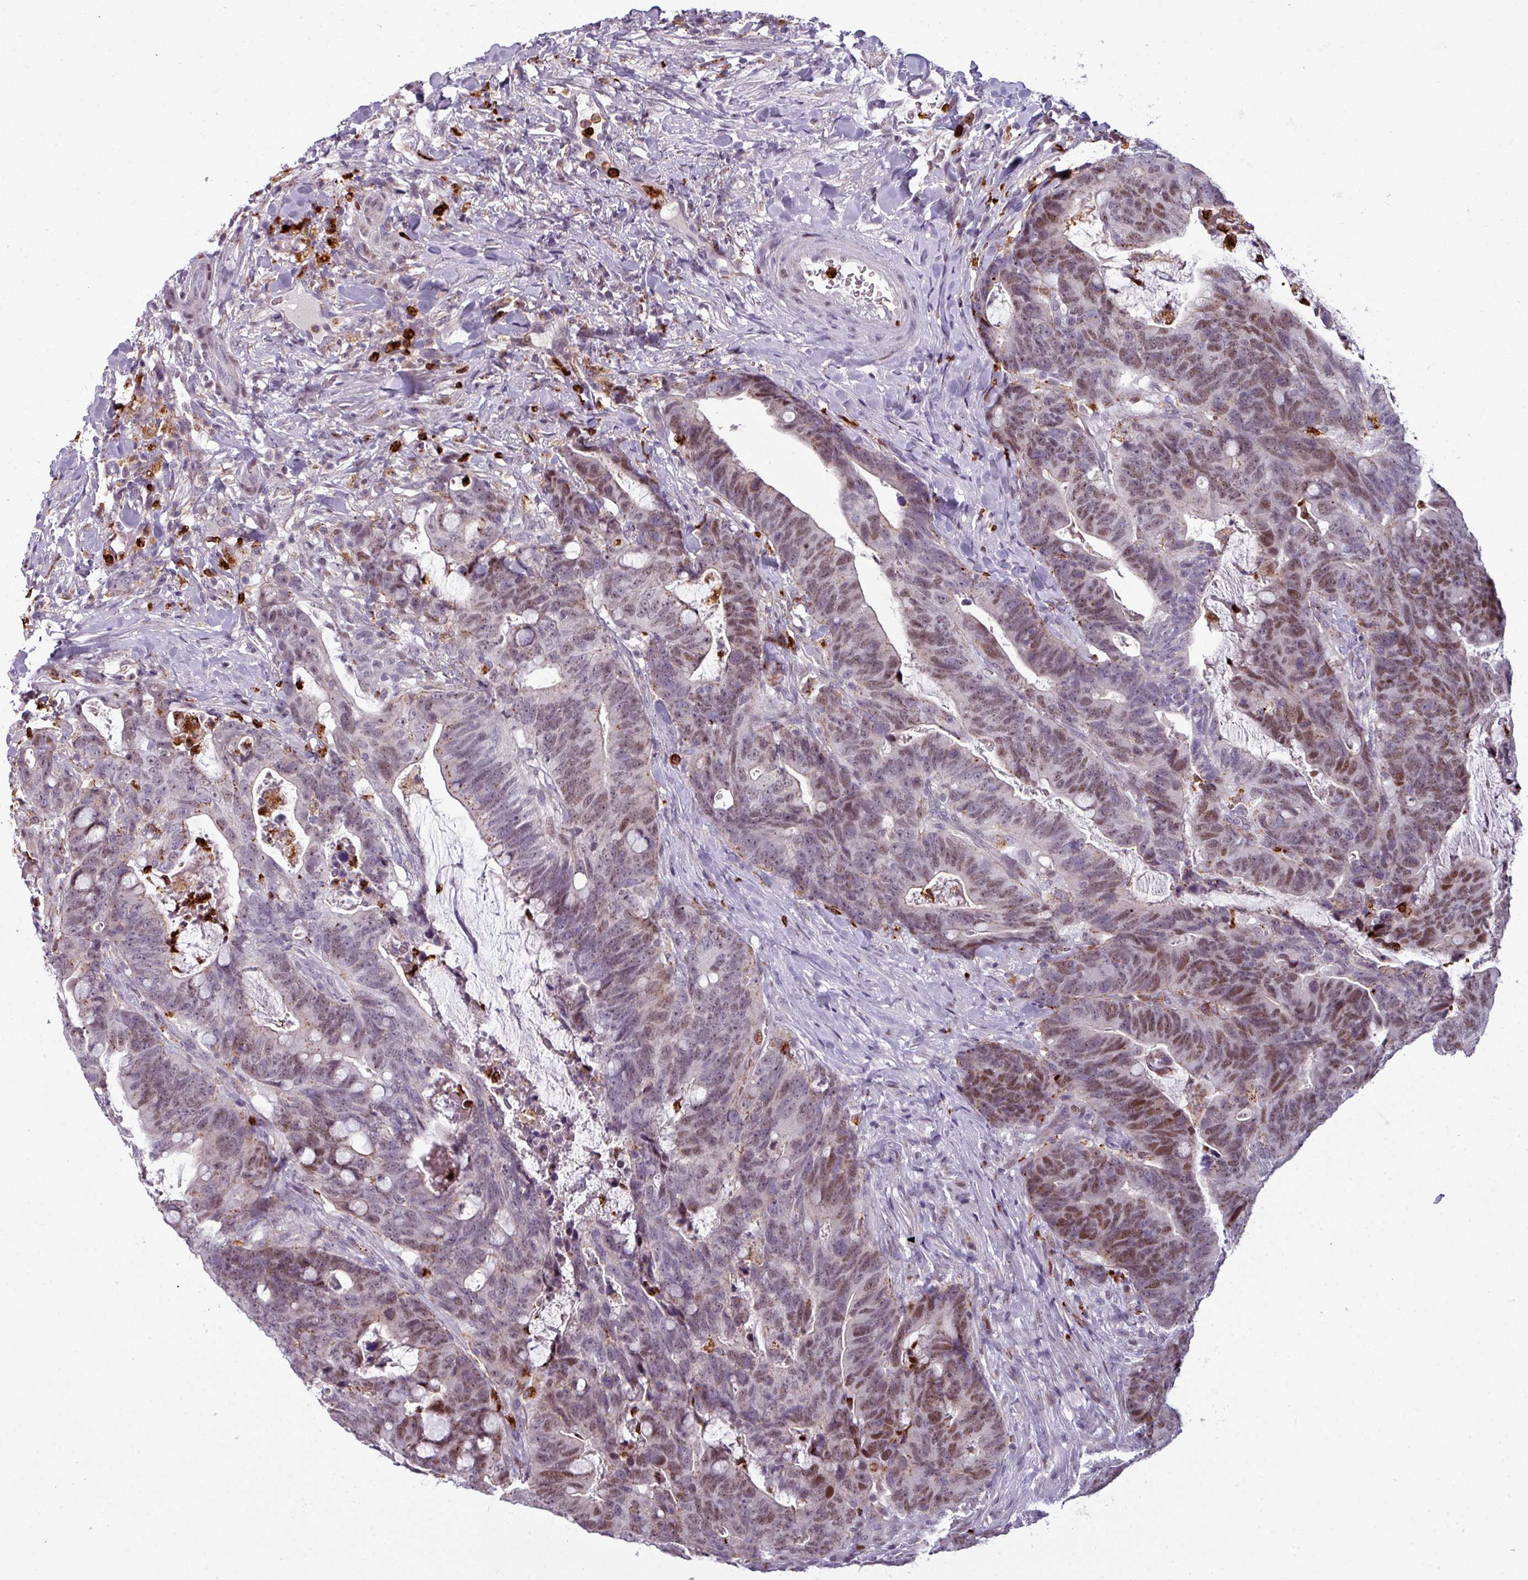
{"staining": {"intensity": "weak", "quantity": "25%-75%", "location": "nuclear"}, "tissue": "colorectal cancer", "cell_type": "Tumor cells", "image_type": "cancer", "snomed": [{"axis": "morphology", "description": "Adenocarcinoma, NOS"}, {"axis": "topography", "description": "Colon"}], "caption": "Colorectal cancer stained with IHC reveals weak nuclear staining in approximately 25%-75% of tumor cells.", "gene": "TMEFF1", "patient": {"sex": "female", "age": 82}}